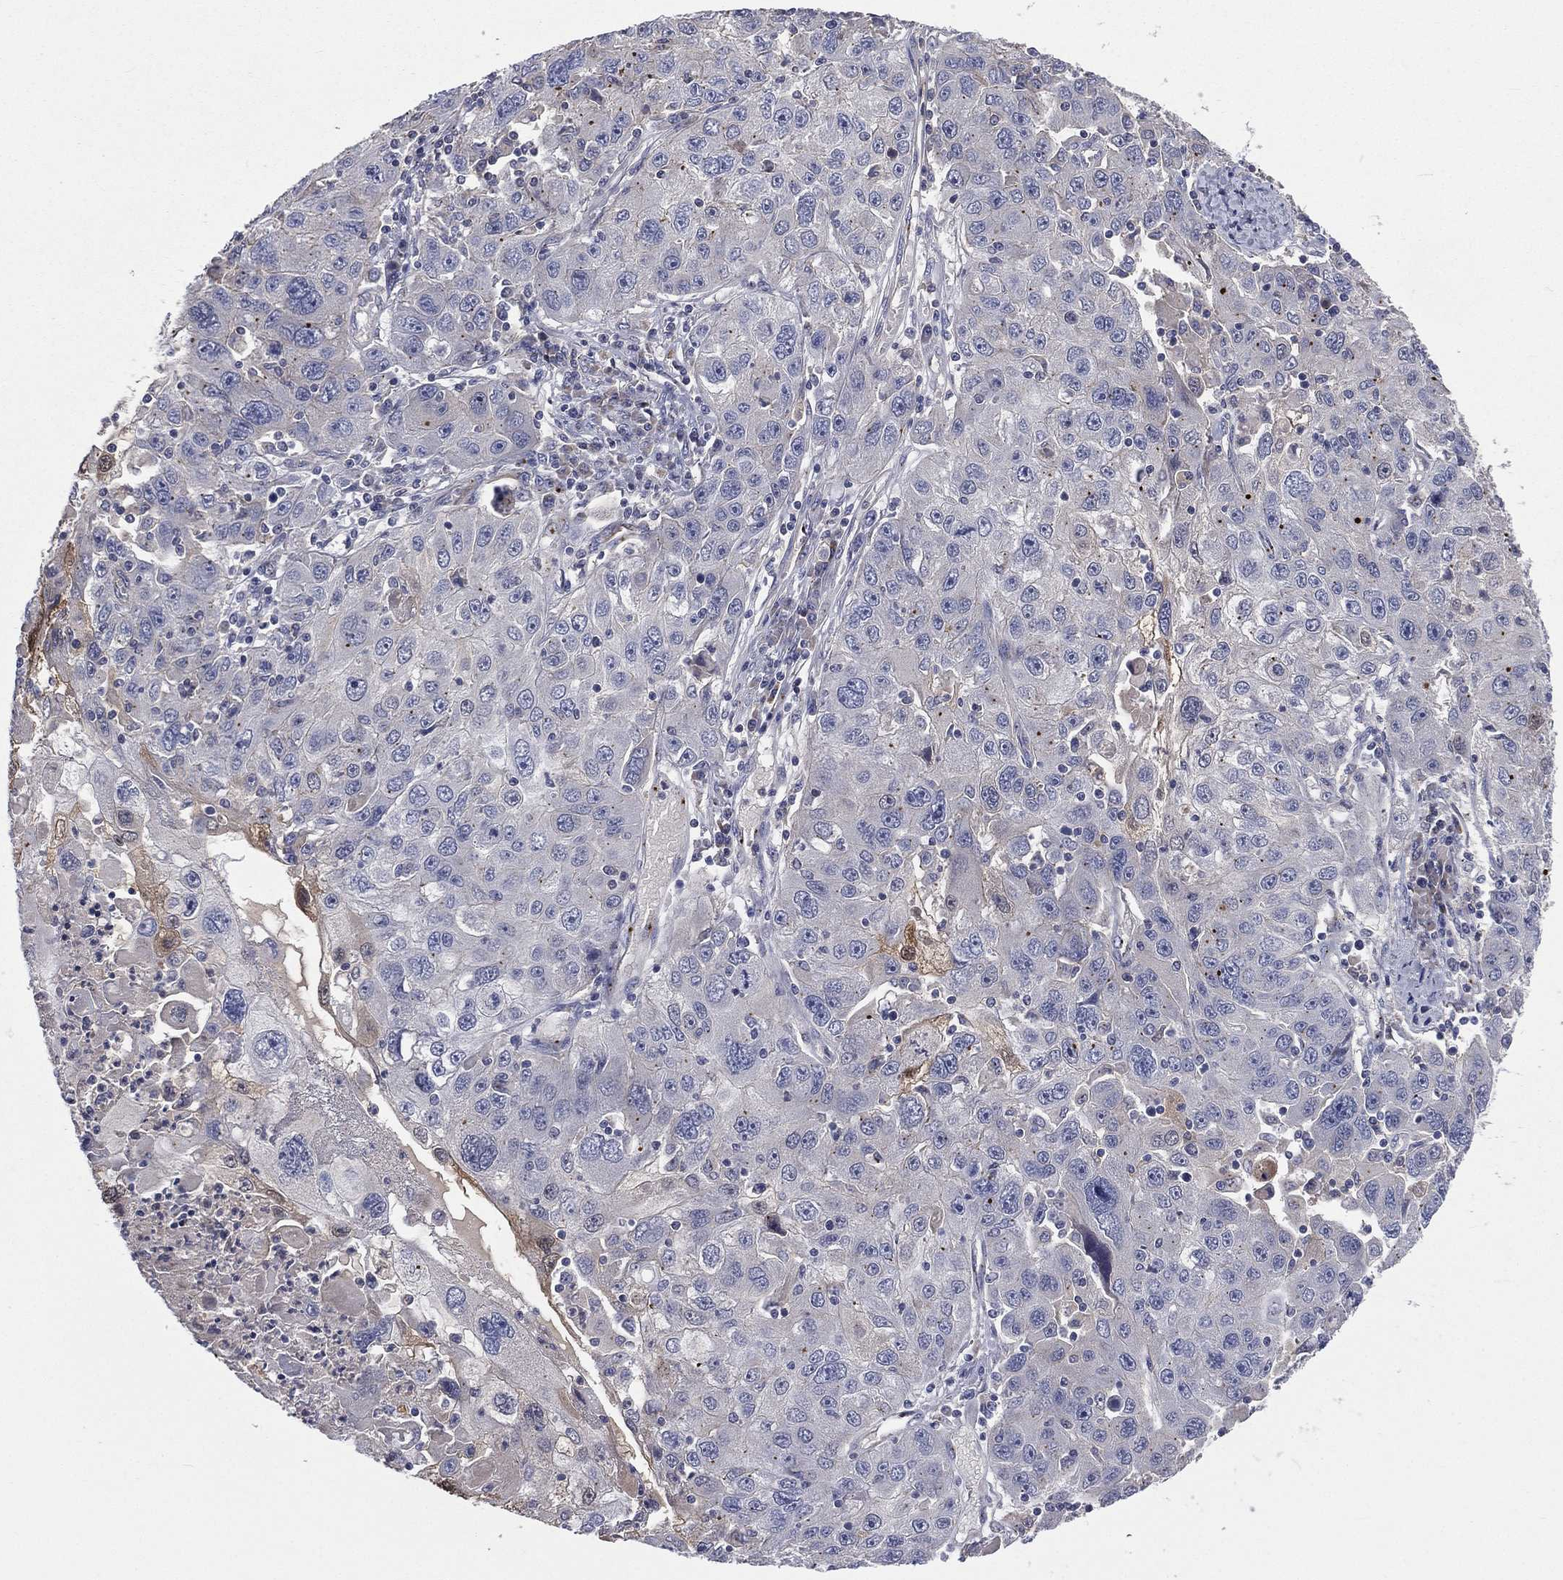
{"staining": {"intensity": "negative", "quantity": "none", "location": "none"}, "tissue": "stomach cancer", "cell_type": "Tumor cells", "image_type": "cancer", "snomed": [{"axis": "morphology", "description": "Adenocarcinoma, NOS"}, {"axis": "topography", "description": "Stomach"}], "caption": "Adenocarcinoma (stomach) was stained to show a protein in brown. There is no significant positivity in tumor cells. (DAB immunohistochemistry (IHC) visualized using brightfield microscopy, high magnification).", "gene": "CROCC", "patient": {"sex": "male", "age": 56}}